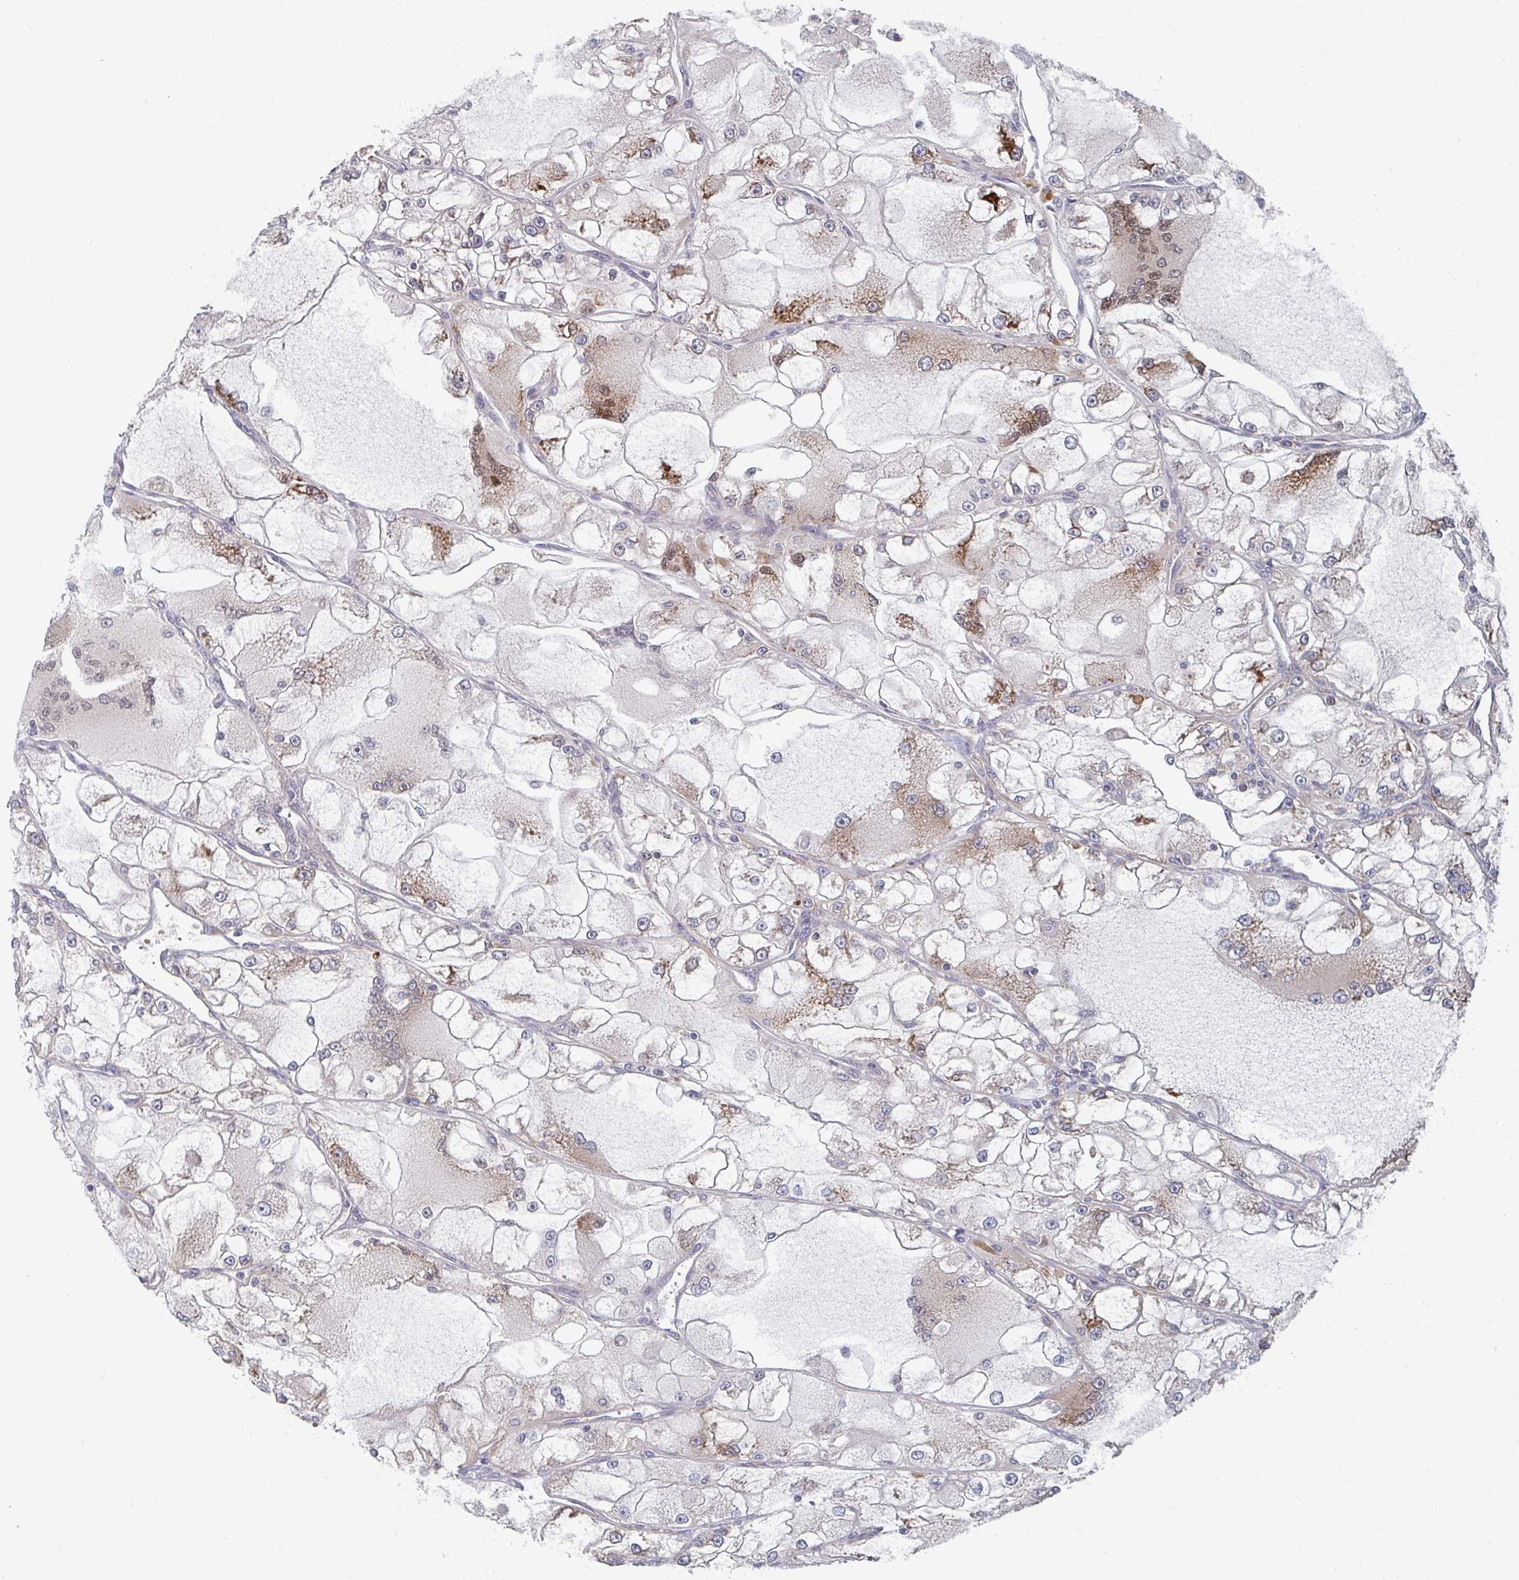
{"staining": {"intensity": "moderate", "quantity": "<25%", "location": "cytoplasmic/membranous"}, "tissue": "renal cancer", "cell_type": "Tumor cells", "image_type": "cancer", "snomed": [{"axis": "morphology", "description": "Adenocarcinoma, NOS"}, {"axis": "topography", "description": "Kidney"}], "caption": "Moderate cytoplasmic/membranous protein positivity is appreciated in approximately <25% of tumor cells in renal adenocarcinoma.", "gene": "ELOVL1", "patient": {"sex": "female", "age": 72}}